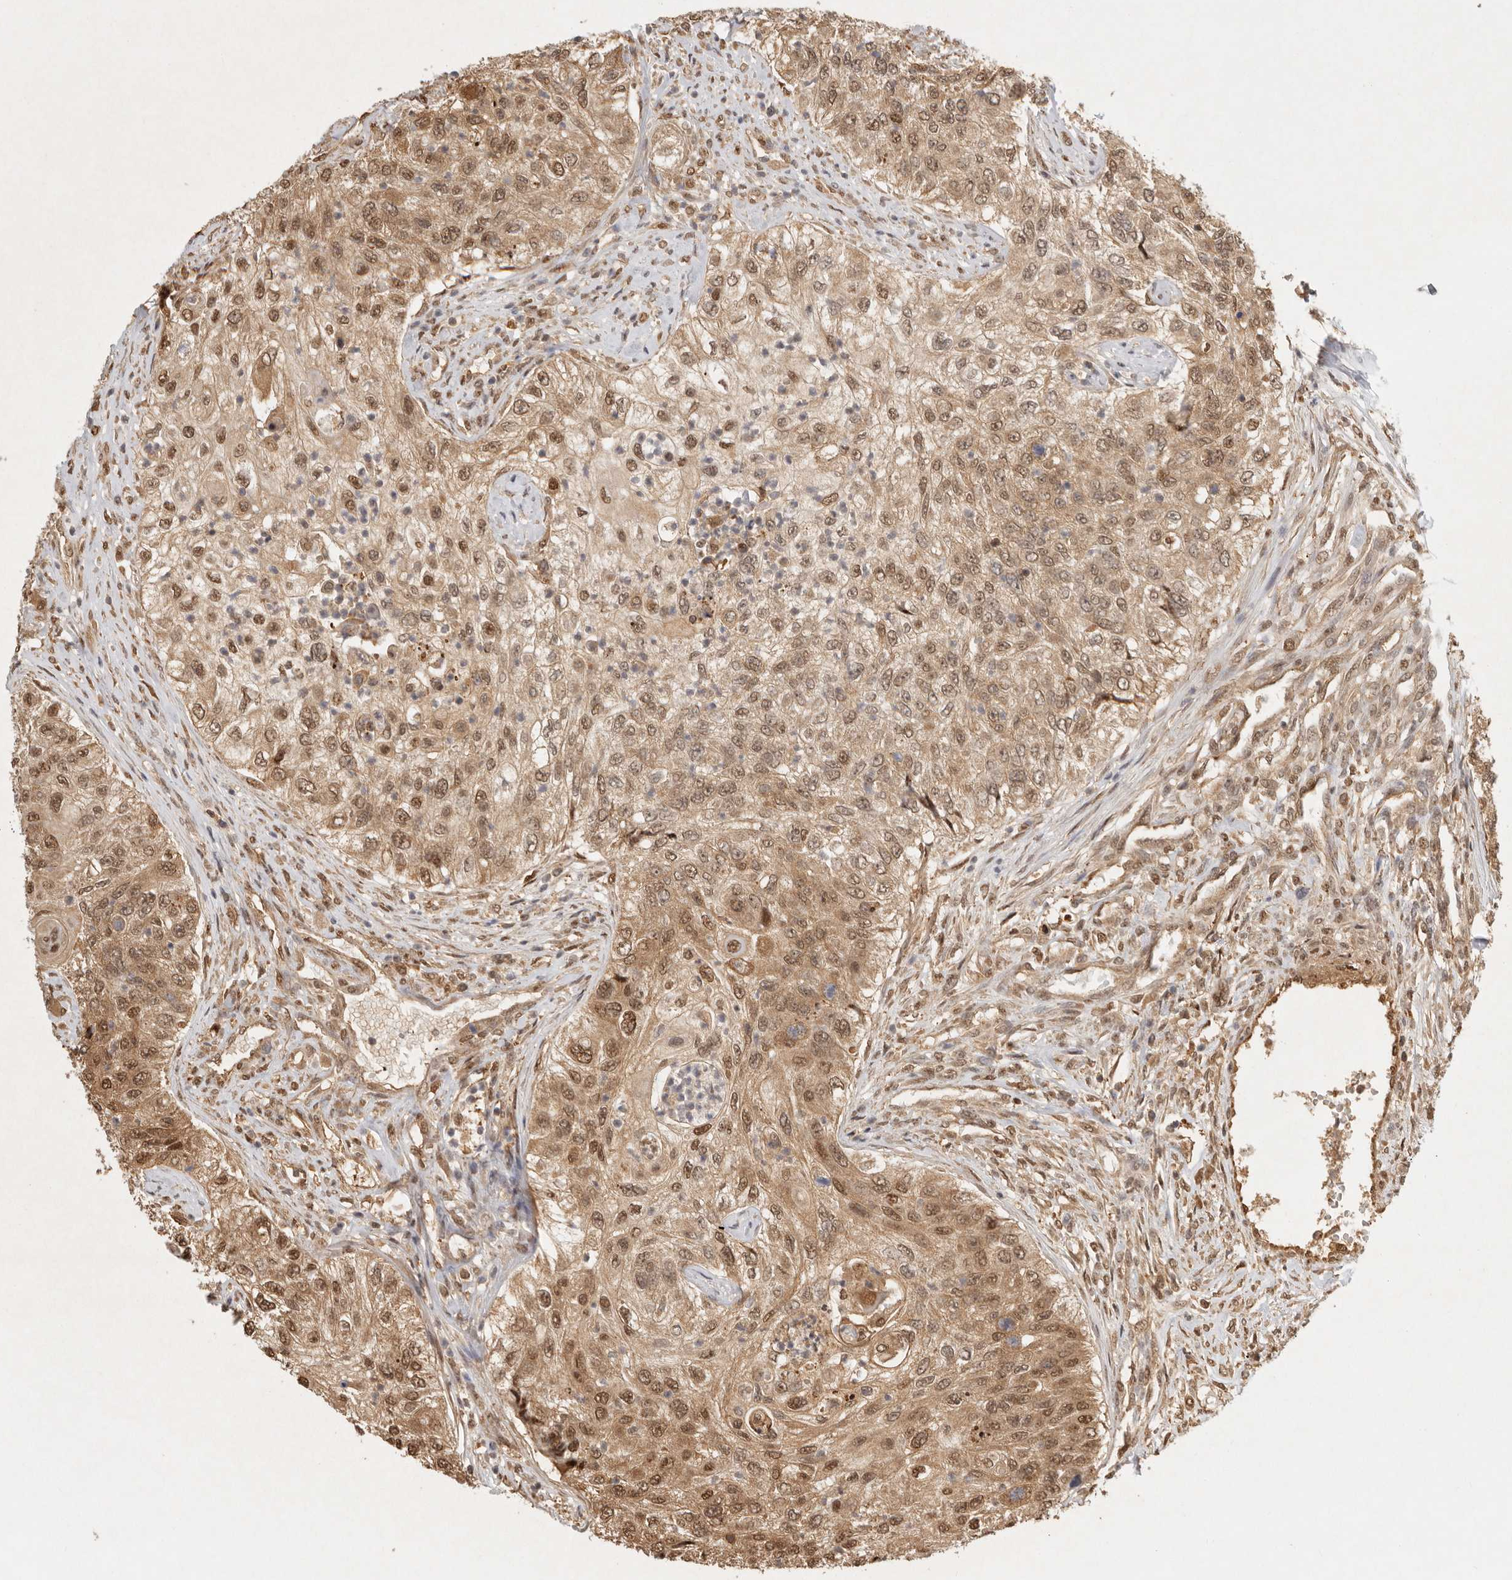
{"staining": {"intensity": "moderate", "quantity": ">75%", "location": "cytoplasmic/membranous,nuclear"}, "tissue": "urothelial cancer", "cell_type": "Tumor cells", "image_type": "cancer", "snomed": [{"axis": "morphology", "description": "Urothelial carcinoma, High grade"}, {"axis": "topography", "description": "Urinary bladder"}], "caption": "This is an image of immunohistochemistry (IHC) staining of urothelial cancer, which shows moderate positivity in the cytoplasmic/membranous and nuclear of tumor cells.", "gene": "PSMA5", "patient": {"sex": "female", "age": 60}}